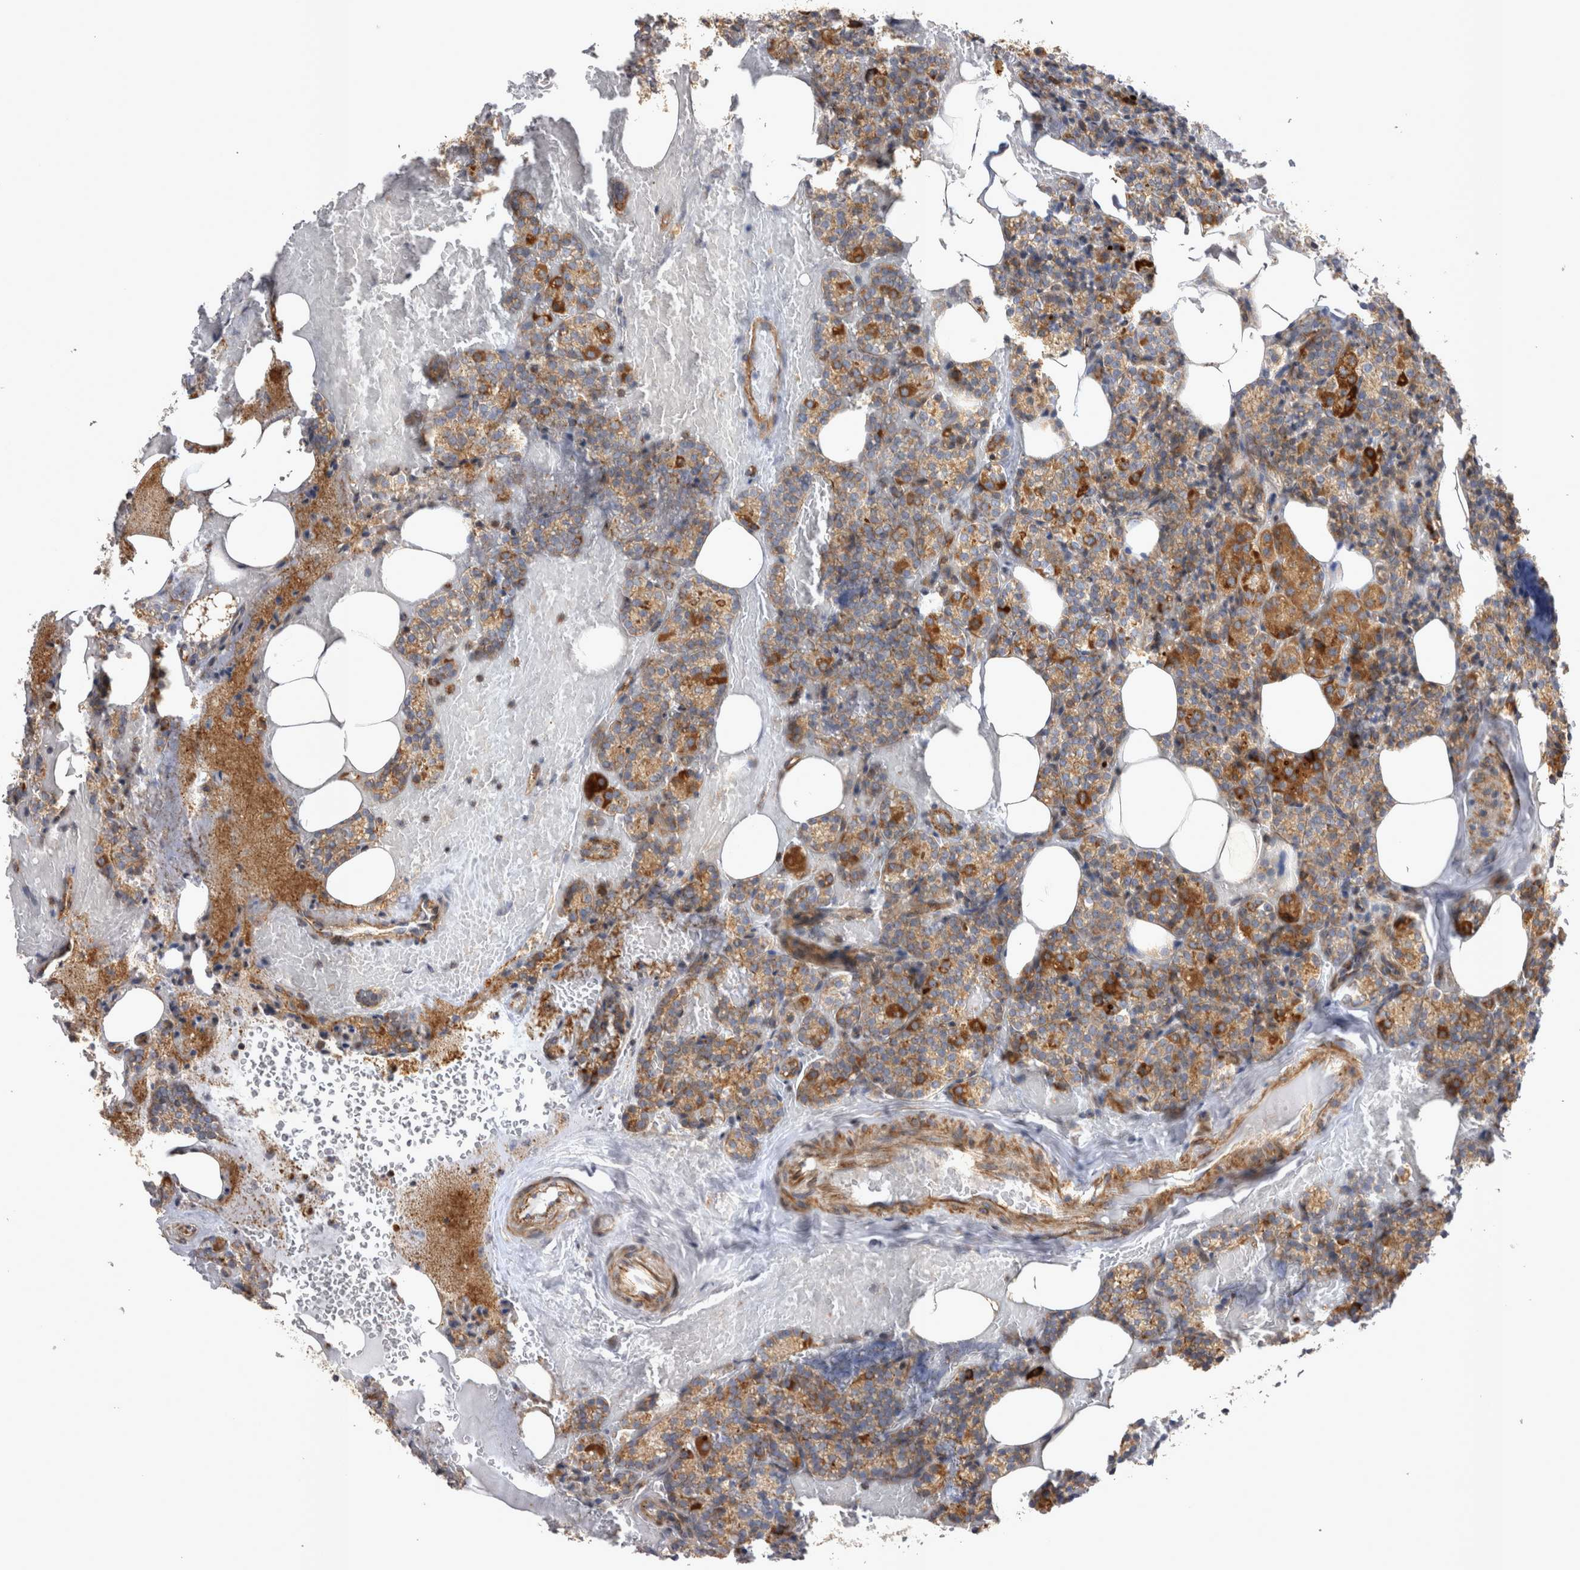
{"staining": {"intensity": "moderate", "quantity": "25%-75%", "location": "cytoplasmic/membranous"}, "tissue": "parathyroid gland", "cell_type": "Glandular cells", "image_type": "normal", "snomed": [{"axis": "morphology", "description": "Normal tissue, NOS"}, {"axis": "topography", "description": "Parathyroid gland"}], "caption": "A high-resolution photomicrograph shows immunohistochemistry staining of benign parathyroid gland, which exhibits moderate cytoplasmic/membranous expression in approximately 25%-75% of glandular cells.", "gene": "TSPOAP1", "patient": {"sex": "female", "age": 78}}